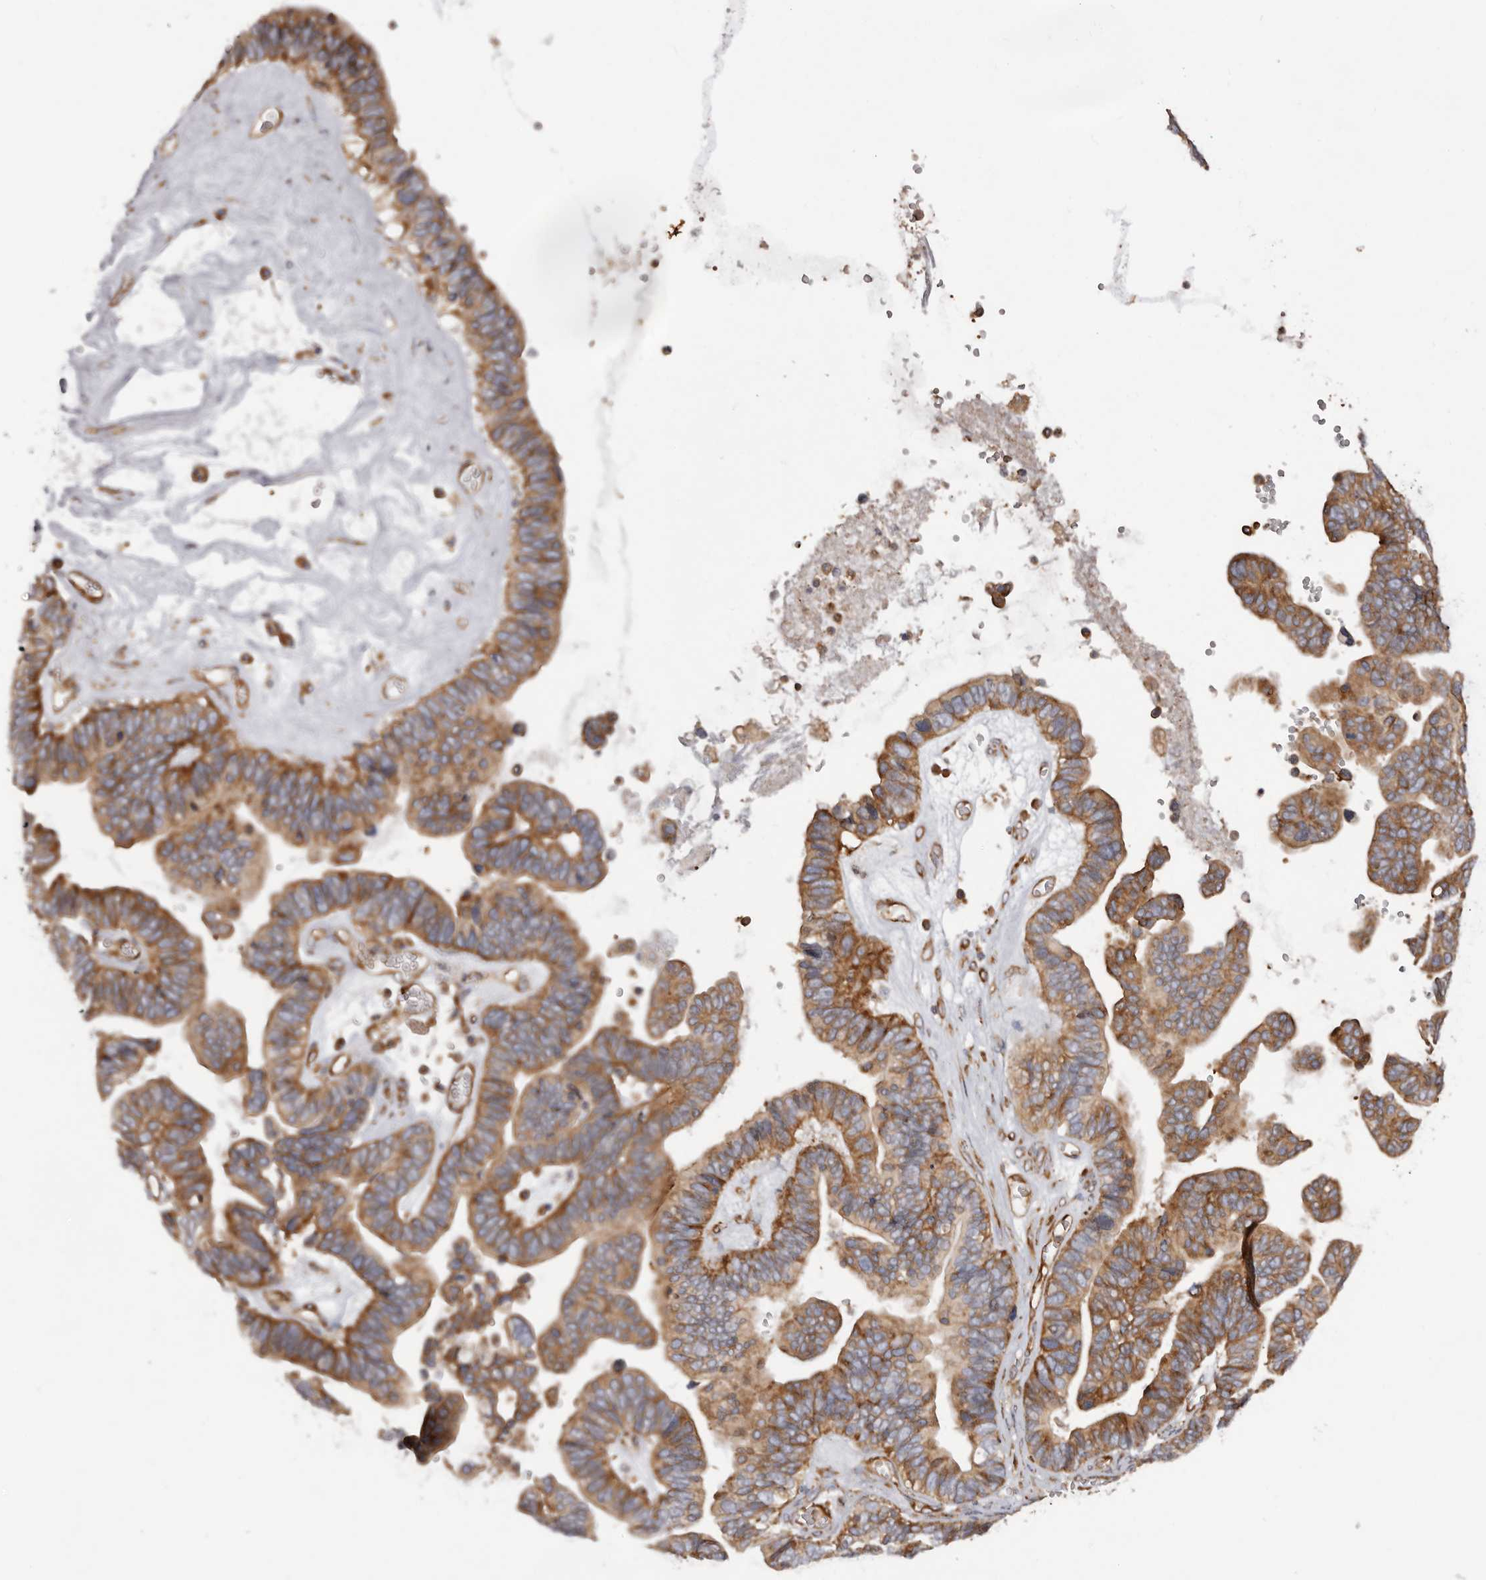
{"staining": {"intensity": "strong", "quantity": ">75%", "location": "cytoplasmic/membranous"}, "tissue": "ovarian cancer", "cell_type": "Tumor cells", "image_type": "cancer", "snomed": [{"axis": "morphology", "description": "Cystadenocarcinoma, serous, NOS"}, {"axis": "topography", "description": "Ovary"}], "caption": "IHC image of ovarian serous cystadenocarcinoma stained for a protein (brown), which exhibits high levels of strong cytoplasmic/membranous expression in about >75% of tumor cells.", "gene": "RPS6", "patient": {"sex": "female", "age": 56}}